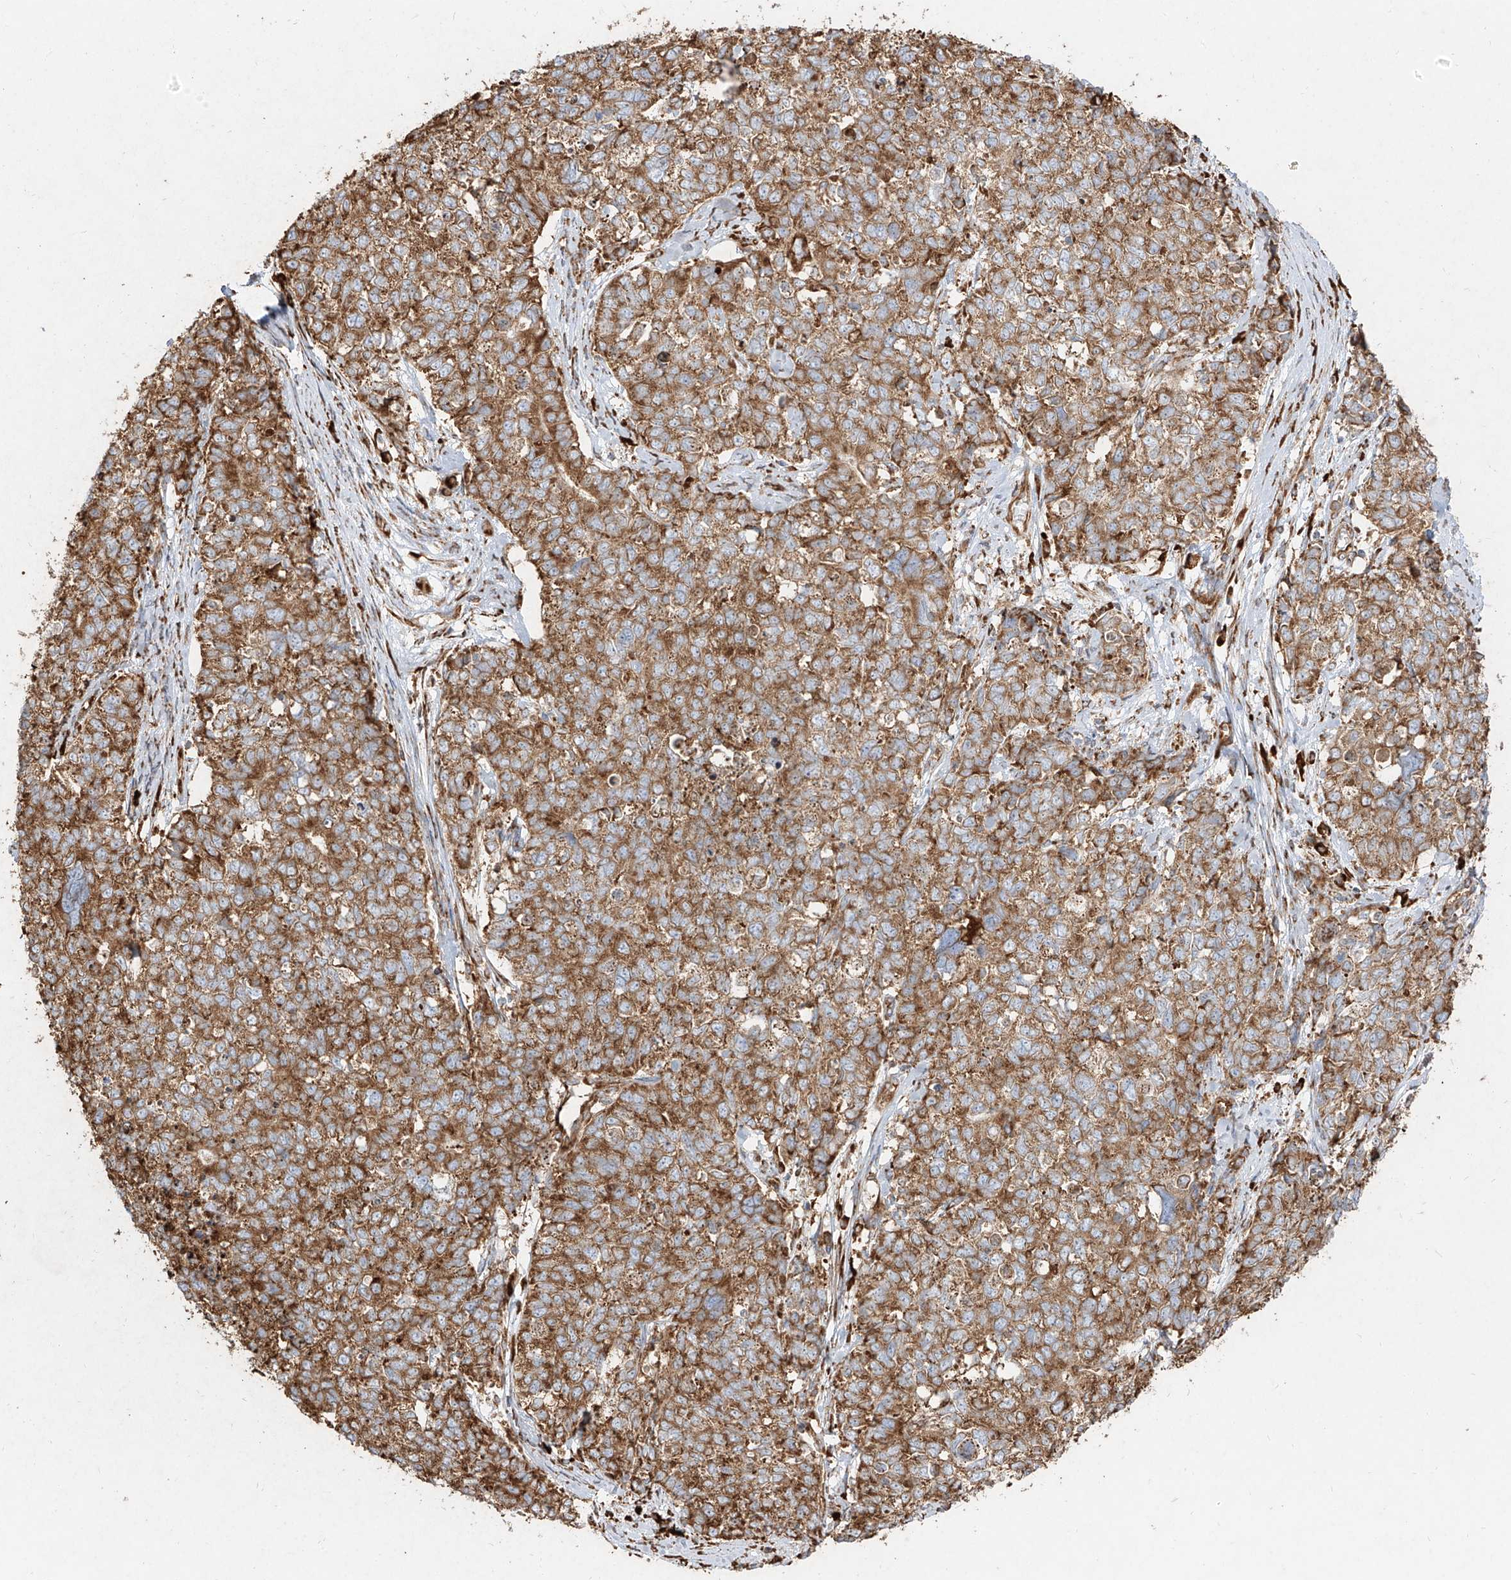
{"staining": {"intensity": "strong", "quantity": ">75%", "location": "cytoplasmic/membranous"}, "tissue": "cervical cancer", "cell_type": "Tumor cells", "image_type": "cancer", "snomed": [{"axis": "morphology", "description": "Squamous cell carcinoma, NOS"}, {"axis": "topography", "description": "Cervix"}], "caption": "Protein expression analysis of squamous cell carcinoma (cervical) demonstrates strong cytoplasmic/membranous staining in approximately >75% of tumor cells. (Stains: DAB in brown, nuclei in blue, Microscopy: brightfield microscopy at high magnification).", "gene": "RPS25", "patient": {"sex": "female", "age": 63}}